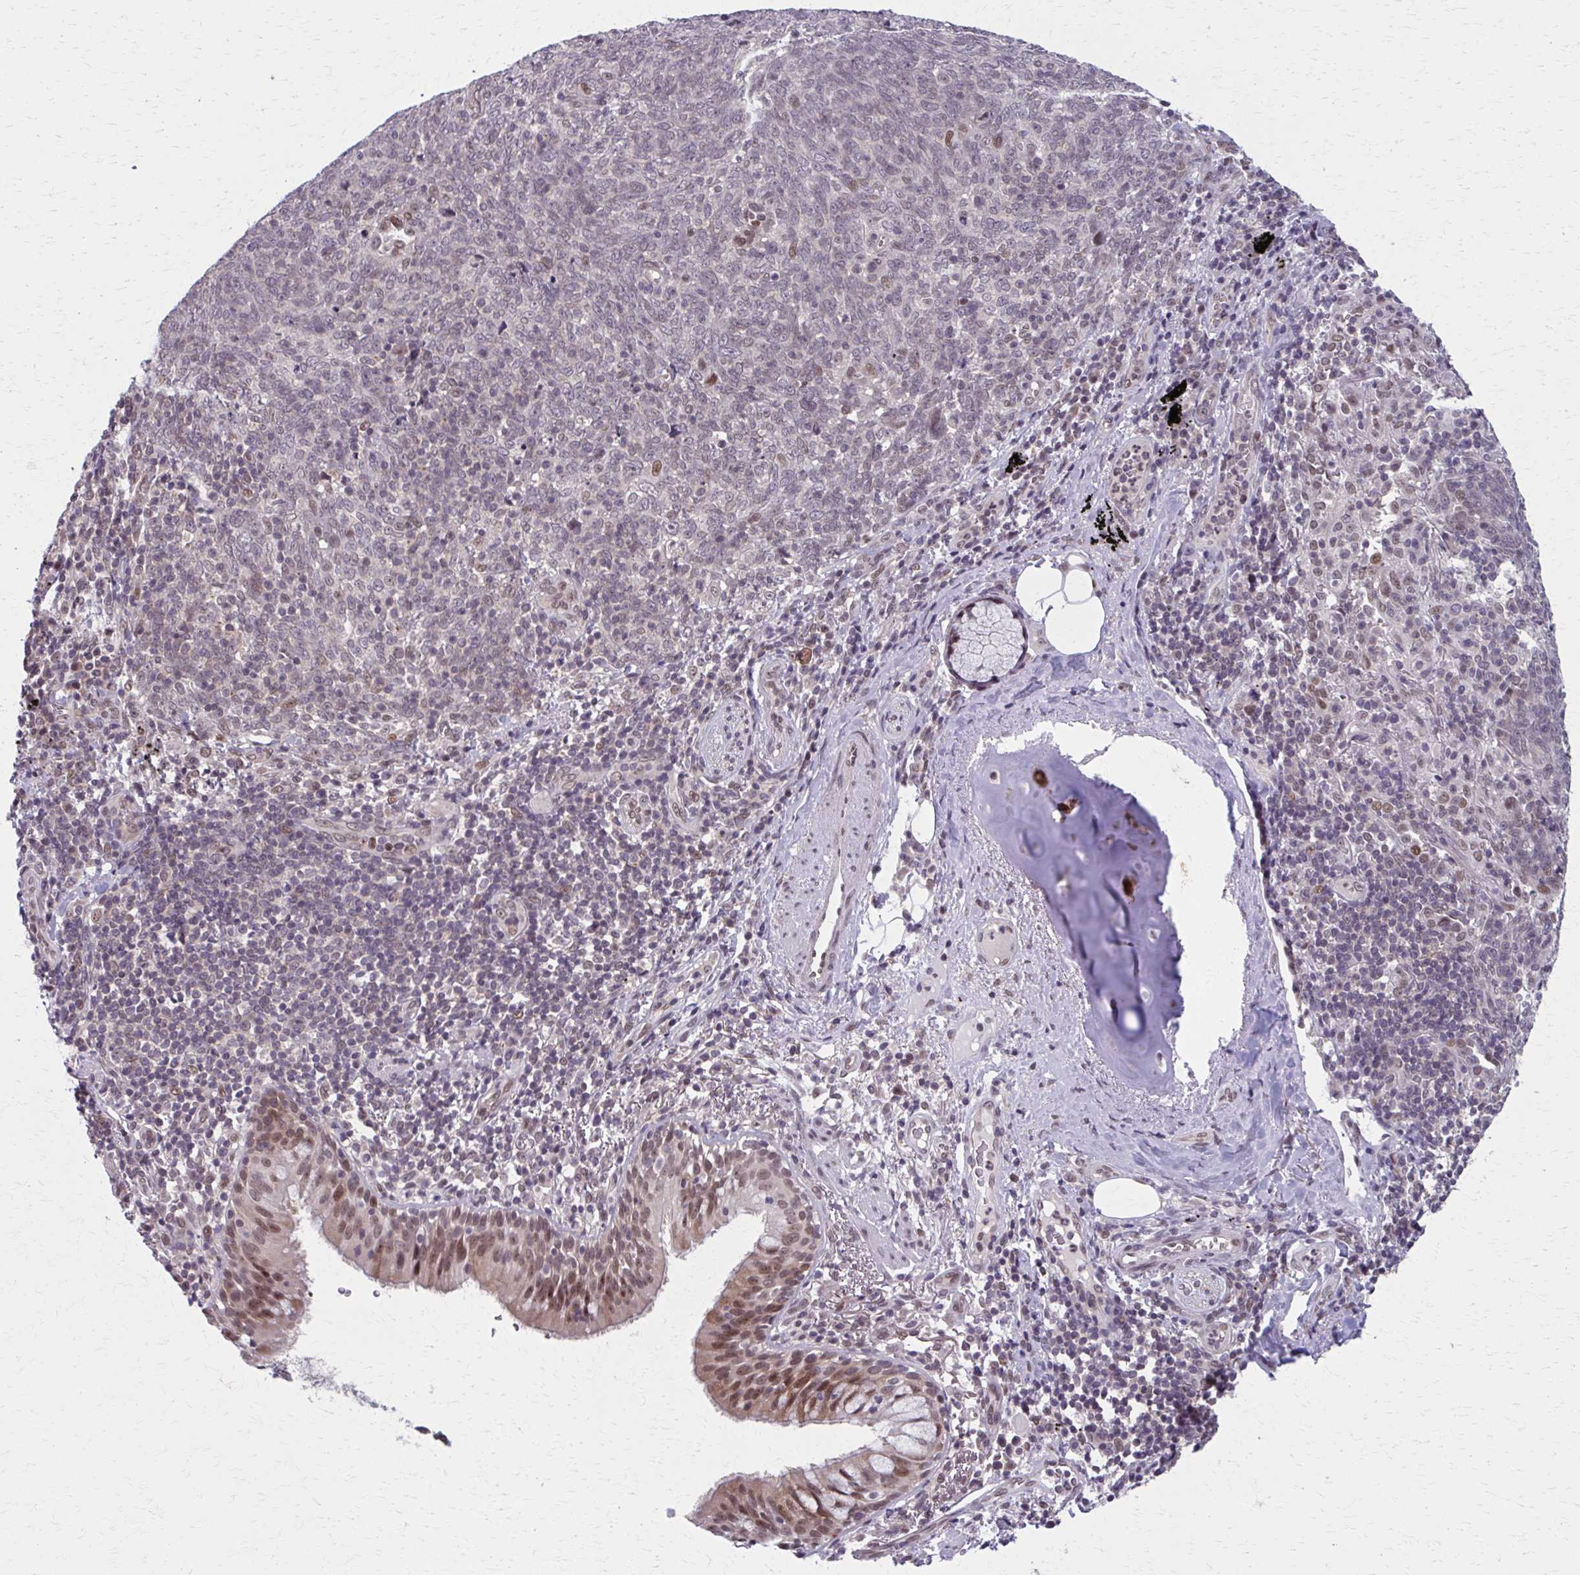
{"staining": {"intensity": "negative", "quantity": "none", "location": "none"}, "tissue": "lung cancer", "cell_type": "Tumor cells", "image_type": "cancer", "snomed": [{"axis": "morphology", "description": "Squamous cell carcinoma, NOS"}, {"axis": "topography", "description": "Lung"}], "caption": "This photomicrograph is of lung squamous cell carcinoma stained with IHC to label a protein in brown with the nuclei are counter-stained blue. There is no expression in tumor cells.", "gene": "SETBP1", "patient": {"sex": "female", "age": 72}}